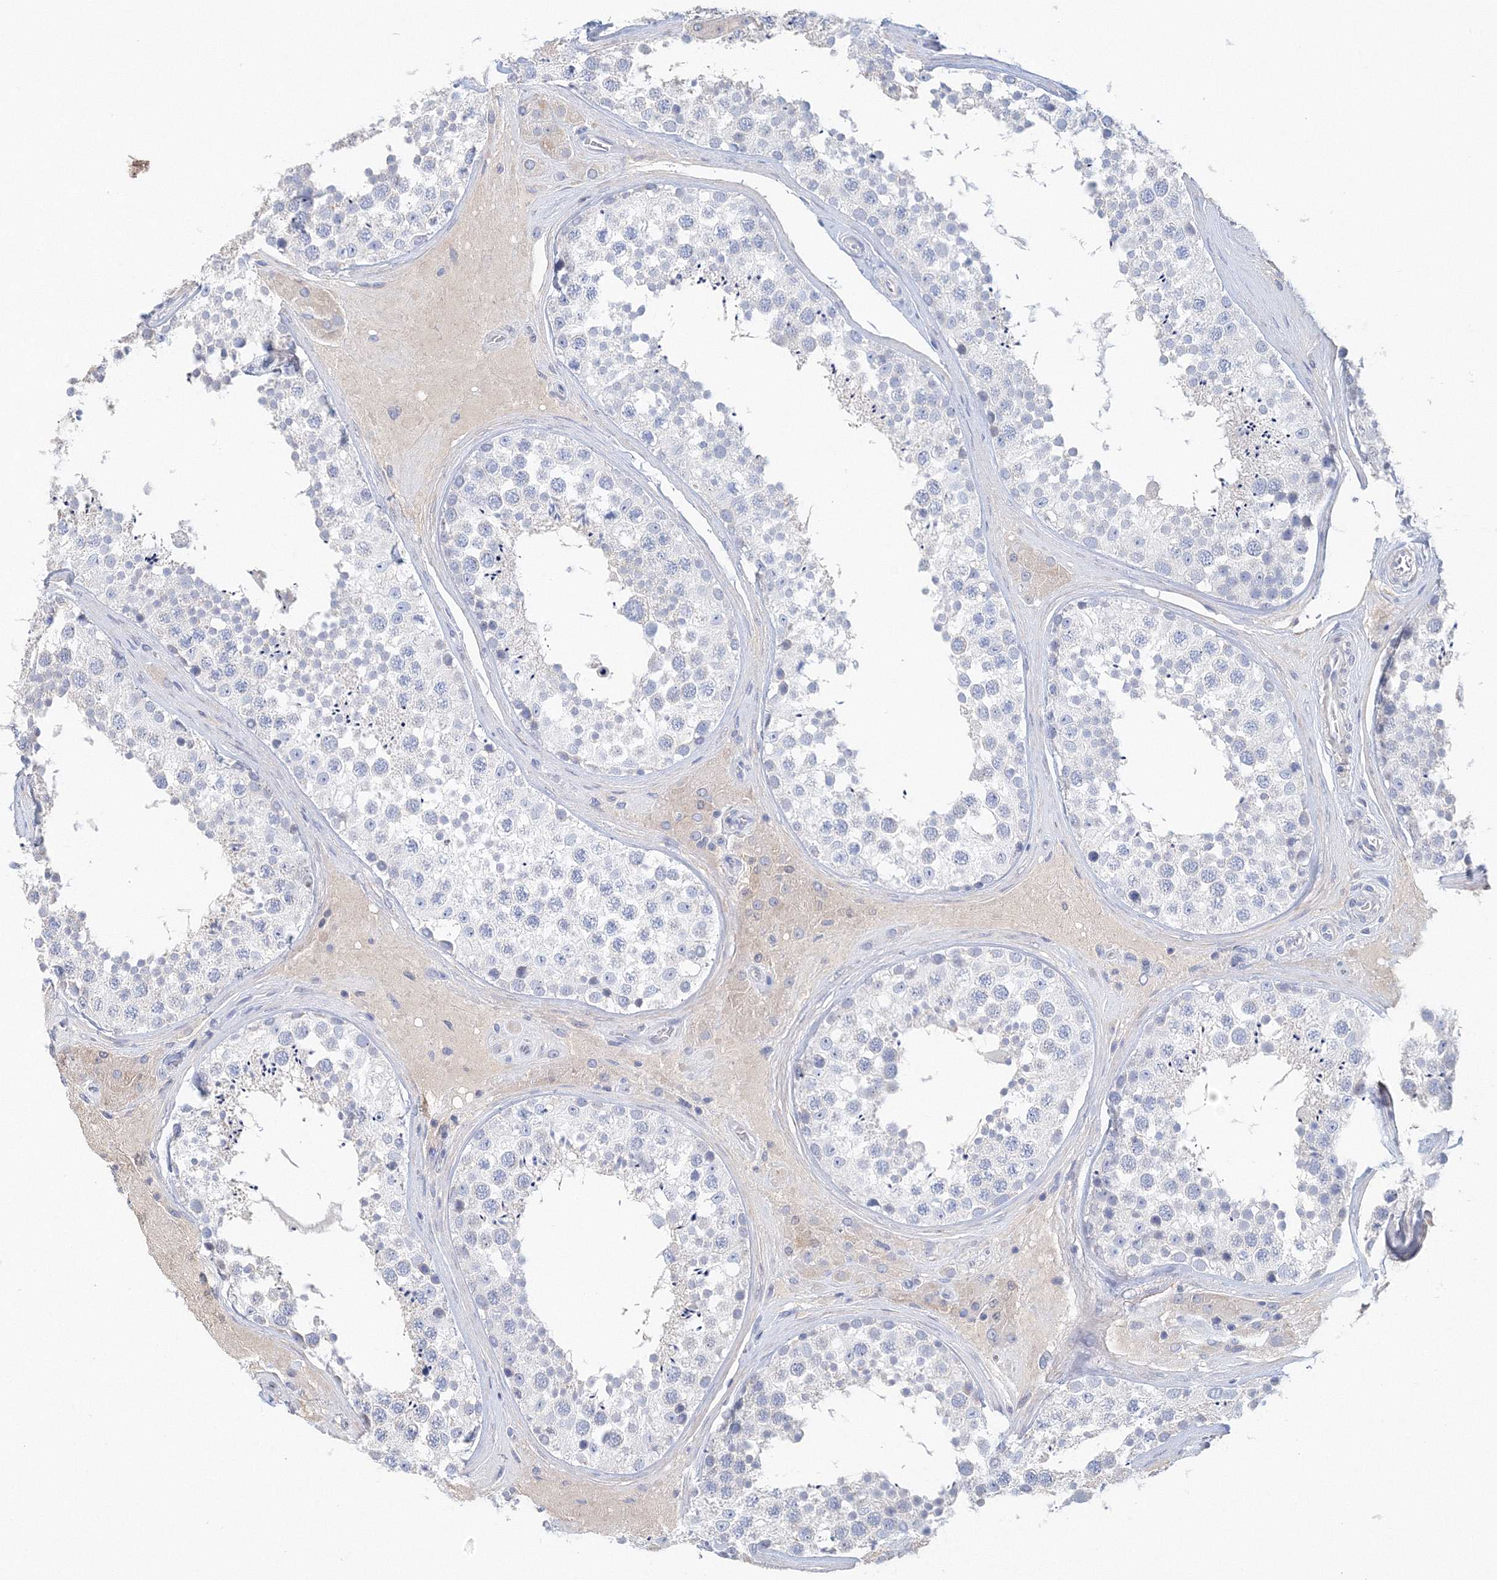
{"staining": {"intensity": "negative", "quantity": "none", "location": "none"}, "tissue": "testis", "cell_type": "Cells in seminiferous ducts", "image_type": "normal", "snomed": [{"axis": "morphology", "description": "Normal tissue, NOS"}, {"axis": "topography", "description": "Testis"}], "caption": "The IHC photomicrograph has no significant staining in cells in seminiferous ducts of testis.", "gene": "LRRIQ4", "patient": {"sex": "male", "age": 46}}